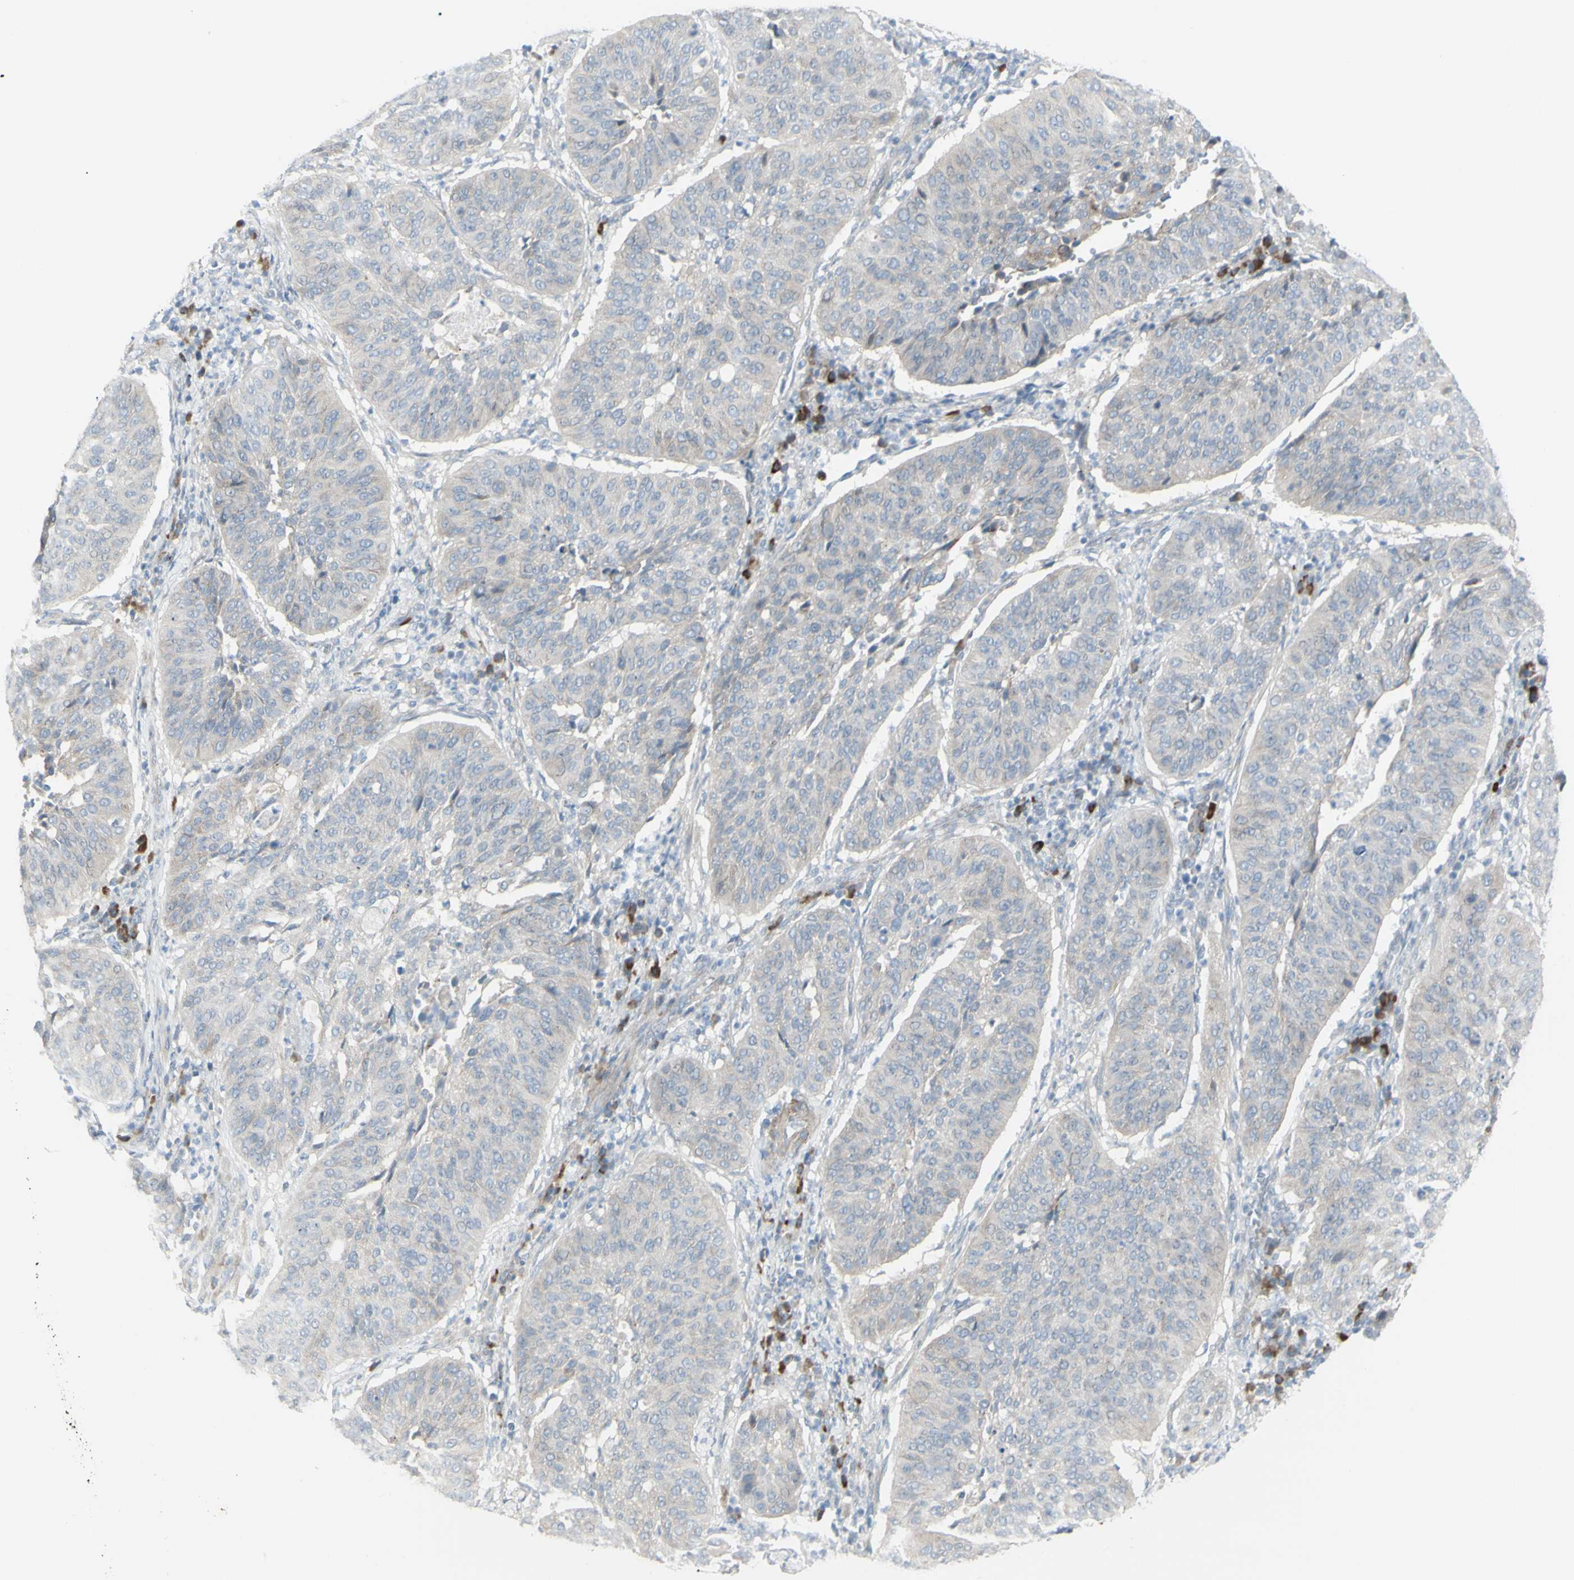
{"staining": {"intensity": "negative", "quantity": "none", "location": "none"}, "tissue": "cervical cancer", "cell_type": "Tumor cells", "image_type": "cancer", "snomed": [{"axis": "morphology", "description": "Normal tissue, NOS"}, {"axis": "morphology", "description": "Squamous cell carcinoma, NOS"}, {"axis": "topography", "description": "Cervix"}], "caption": "An image of human cervical squamous cell carcinoma is negative for staining in tumor cells. The staining is performed using DAB brown chromogen with nuclei counter-stained in using hematoxylin.", "gene": "NDST4", "patient": {"sex": "female", "age": 39}}